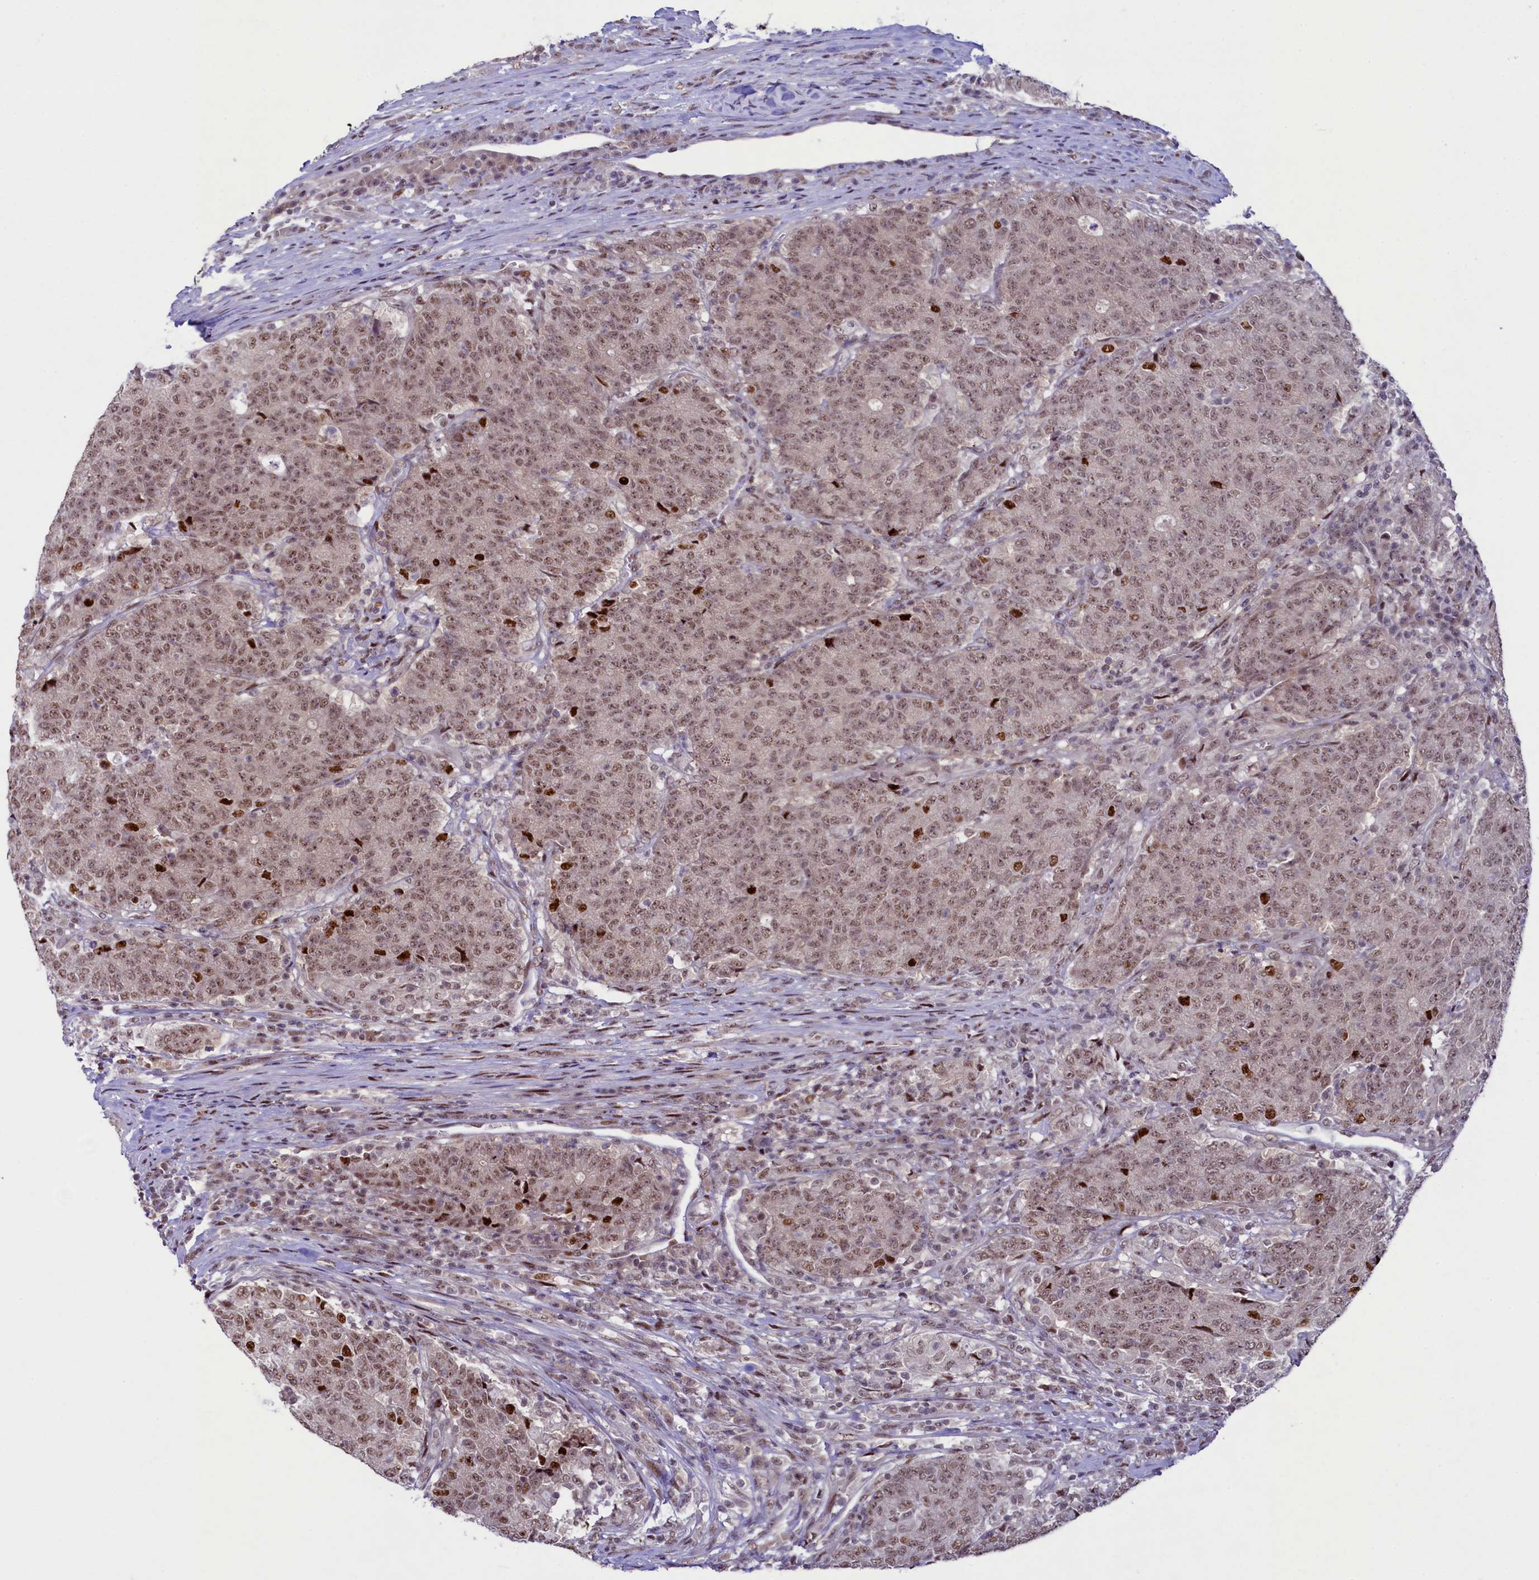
{"staining": {"intensity": "moderate", "quantity": ">75%", "location": "nuclear"}, "tissue": "colorectal cancer", "cell_type": "Tumor cells", "image_type": "cancer", "snomed": [{"axis": "morphology", "description": "Adenocarcinoma, NOS"}, {"axis": "topography", "description": "Colon"}], "caption": "Immunohistochemistry (IHC) (DAB (3,3'-diaminobenzidine)) staining of colorectal adenocarcinoma displays moderate nuclear protein positivity in approximately >75% of tumor cells.", "gene": "ANKS3", "patient": {"sex": "female", "age": 75}}